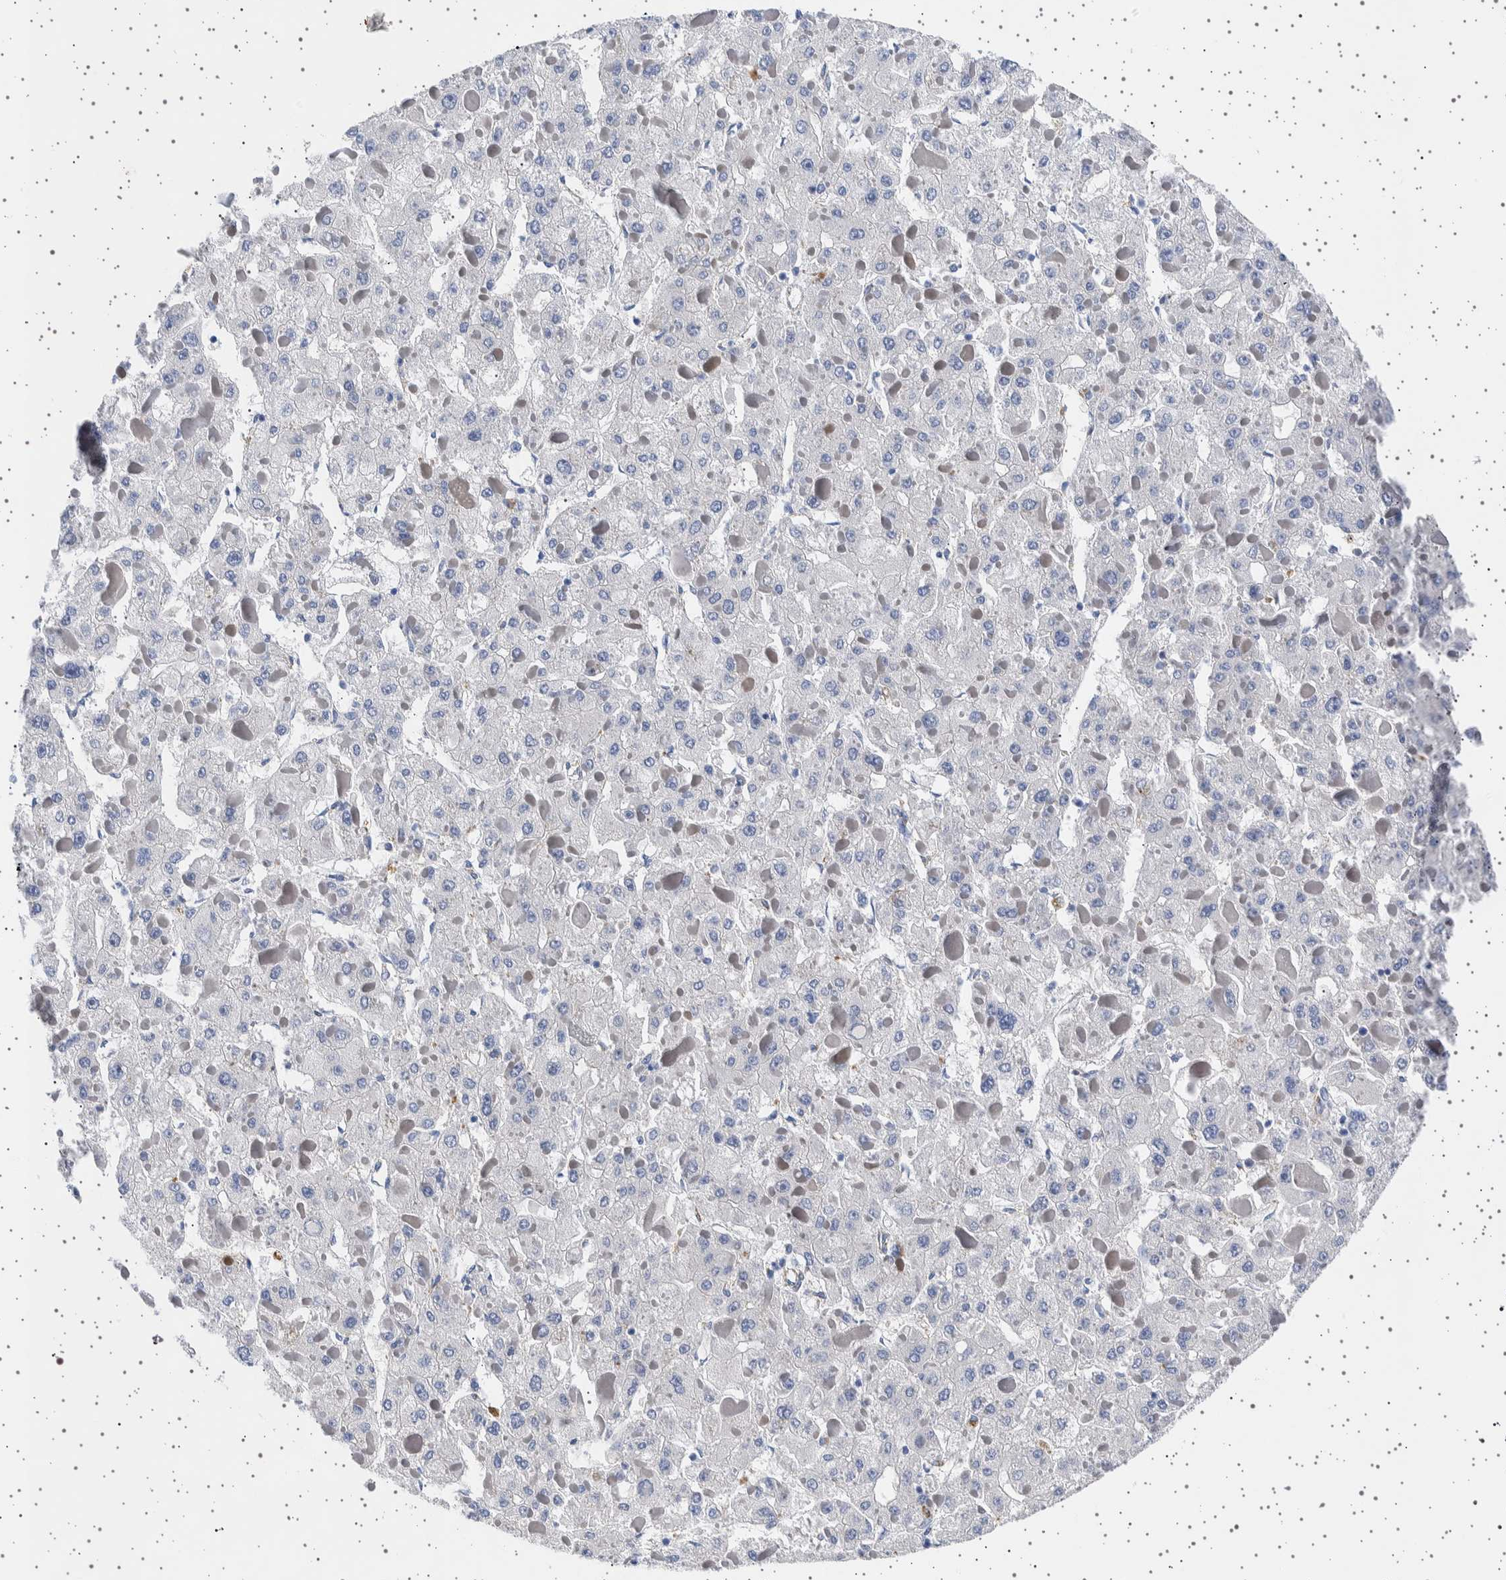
{"staining": {"intensity": "negative", "quantity": "none", "location": "none"}, "tissue": "liver cancer", "cell_type": "Tumor cells", "image_type": "cancer", "snomed": [{"axis": "morphology", "description": "Carcinoma, Hepatocellular, NOS"}, {"axis": "topography", "description": "Liver"}], "caption": "IHC histopathology image of neoplastic tissue: human liver cancer (hepatocellular carcinoma) stained with DAB demonstrates no significant protein positivity in tumor cells.", "gene": "SEPTIN4", "patient": {"sex": "female", "age": 73}}